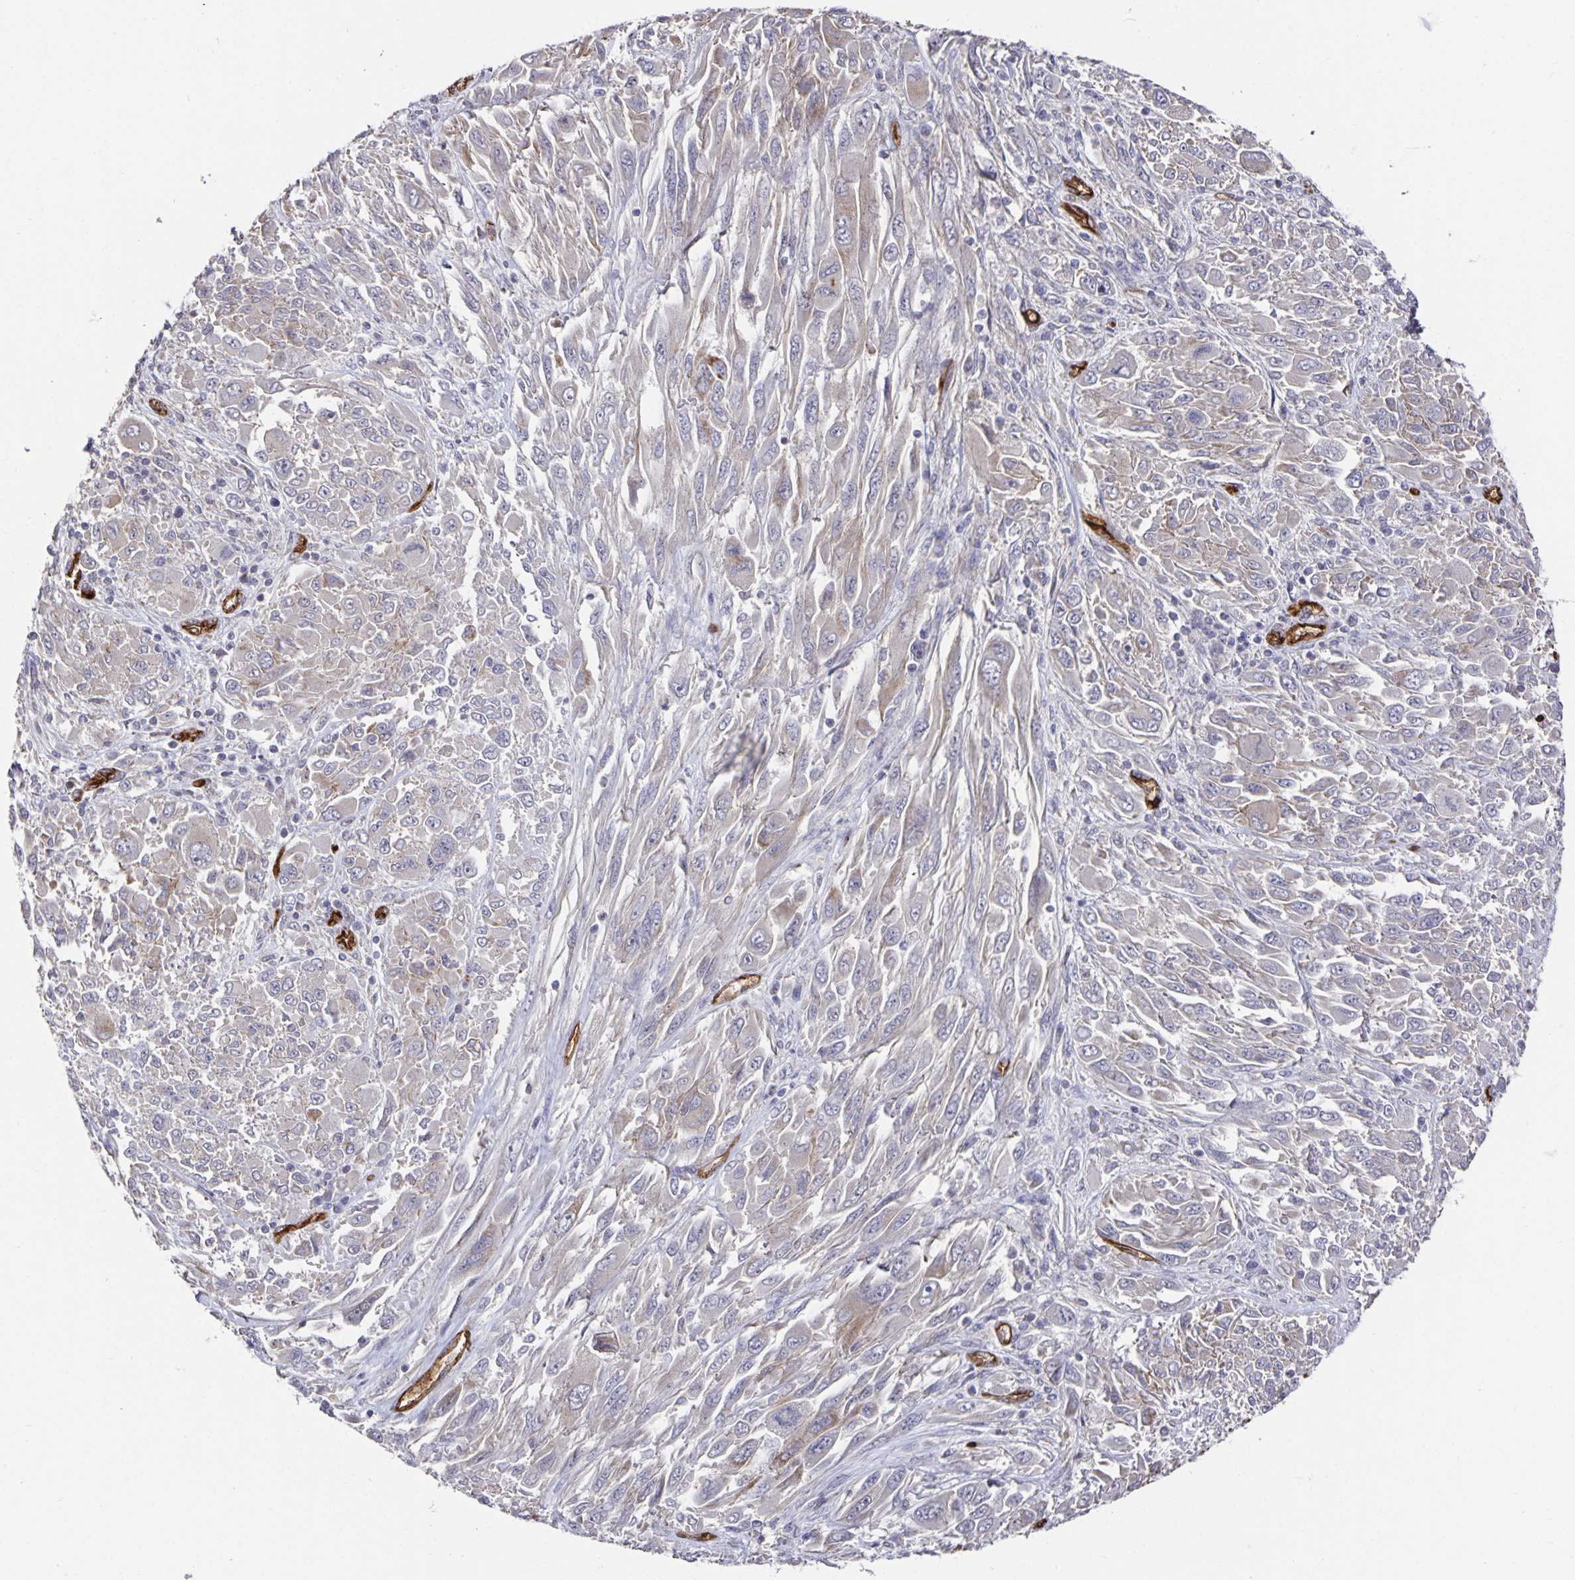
{"staining": {"intensity": "negative", "quantity": "none", "location": "none"}, "tissue": "melanoma", "cell_type": "Tumor cells", "image_type": "cancer", "snomed": [{"axis": "morphology", "description": "Malignant melanoma, NOS"}, {"axis": "topography", "description": "Skin"}], "caption": "Immunohistochemistry micrograph of human malignant melanoma stained for a protein (brown), which displays no expression in tumor cells. Nuclei are stained in blue.", "gene": "PODXL", "patient": {"sex": "female", "age": 91}}